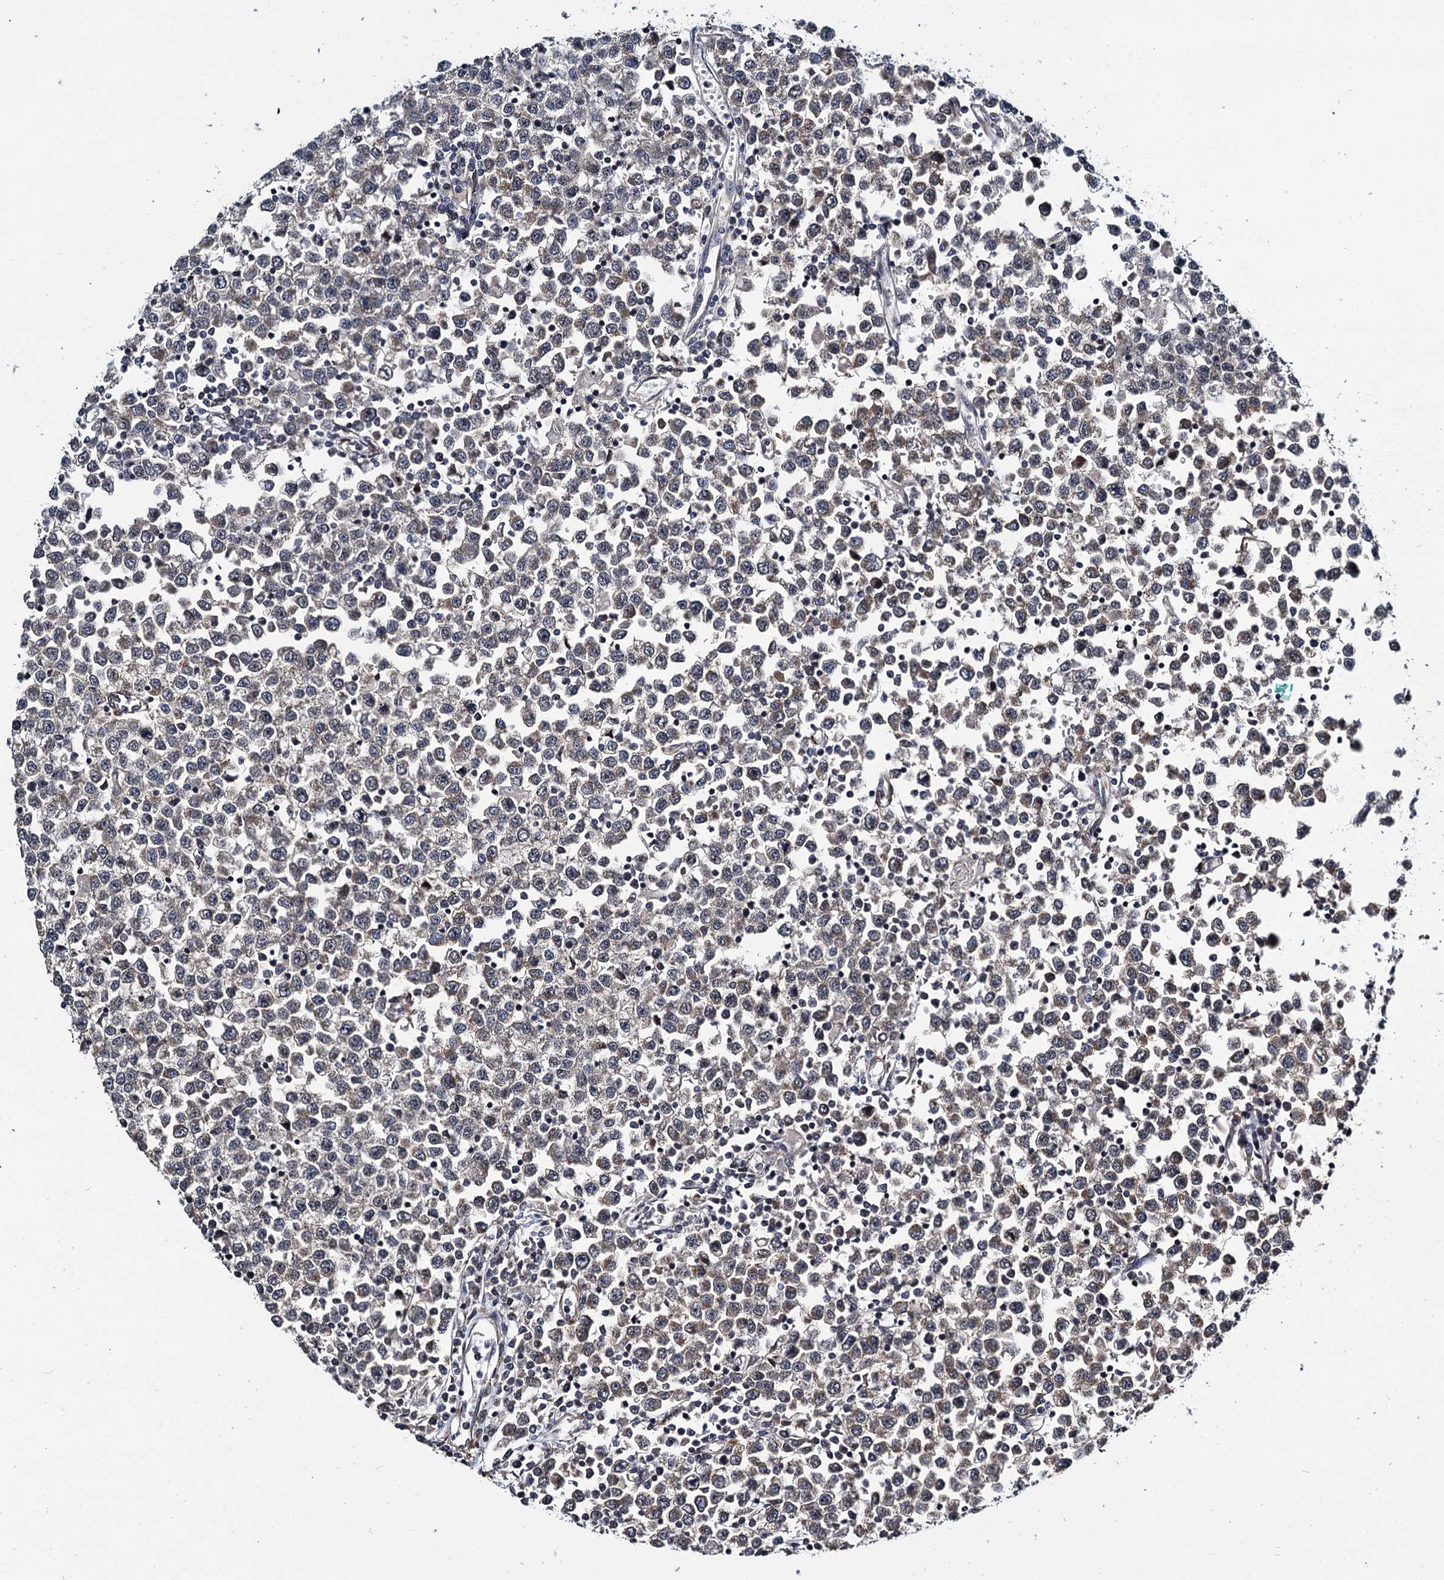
{"staining": {"intensity": "weak", "quantity": "25%-75%", "location": "cytoplasmic/membranous"}, "tissue": "testis cancer", "cell_type": "Tumor cells", "image_type": "cancer", "snomed": [{"axis": "morphology", "description": "Seminoma, NOS"}, {"axis": "topography", "description": "Testis"}], "caption": "DAB immunohistochemical staining of human testis cancer exhibits weak cytoplasmic/membranous protein expression in approximately 25%-75% of tumor cells.", "gene": "ARHGAP42", "patient": {"sex": "male", "age": 65}}